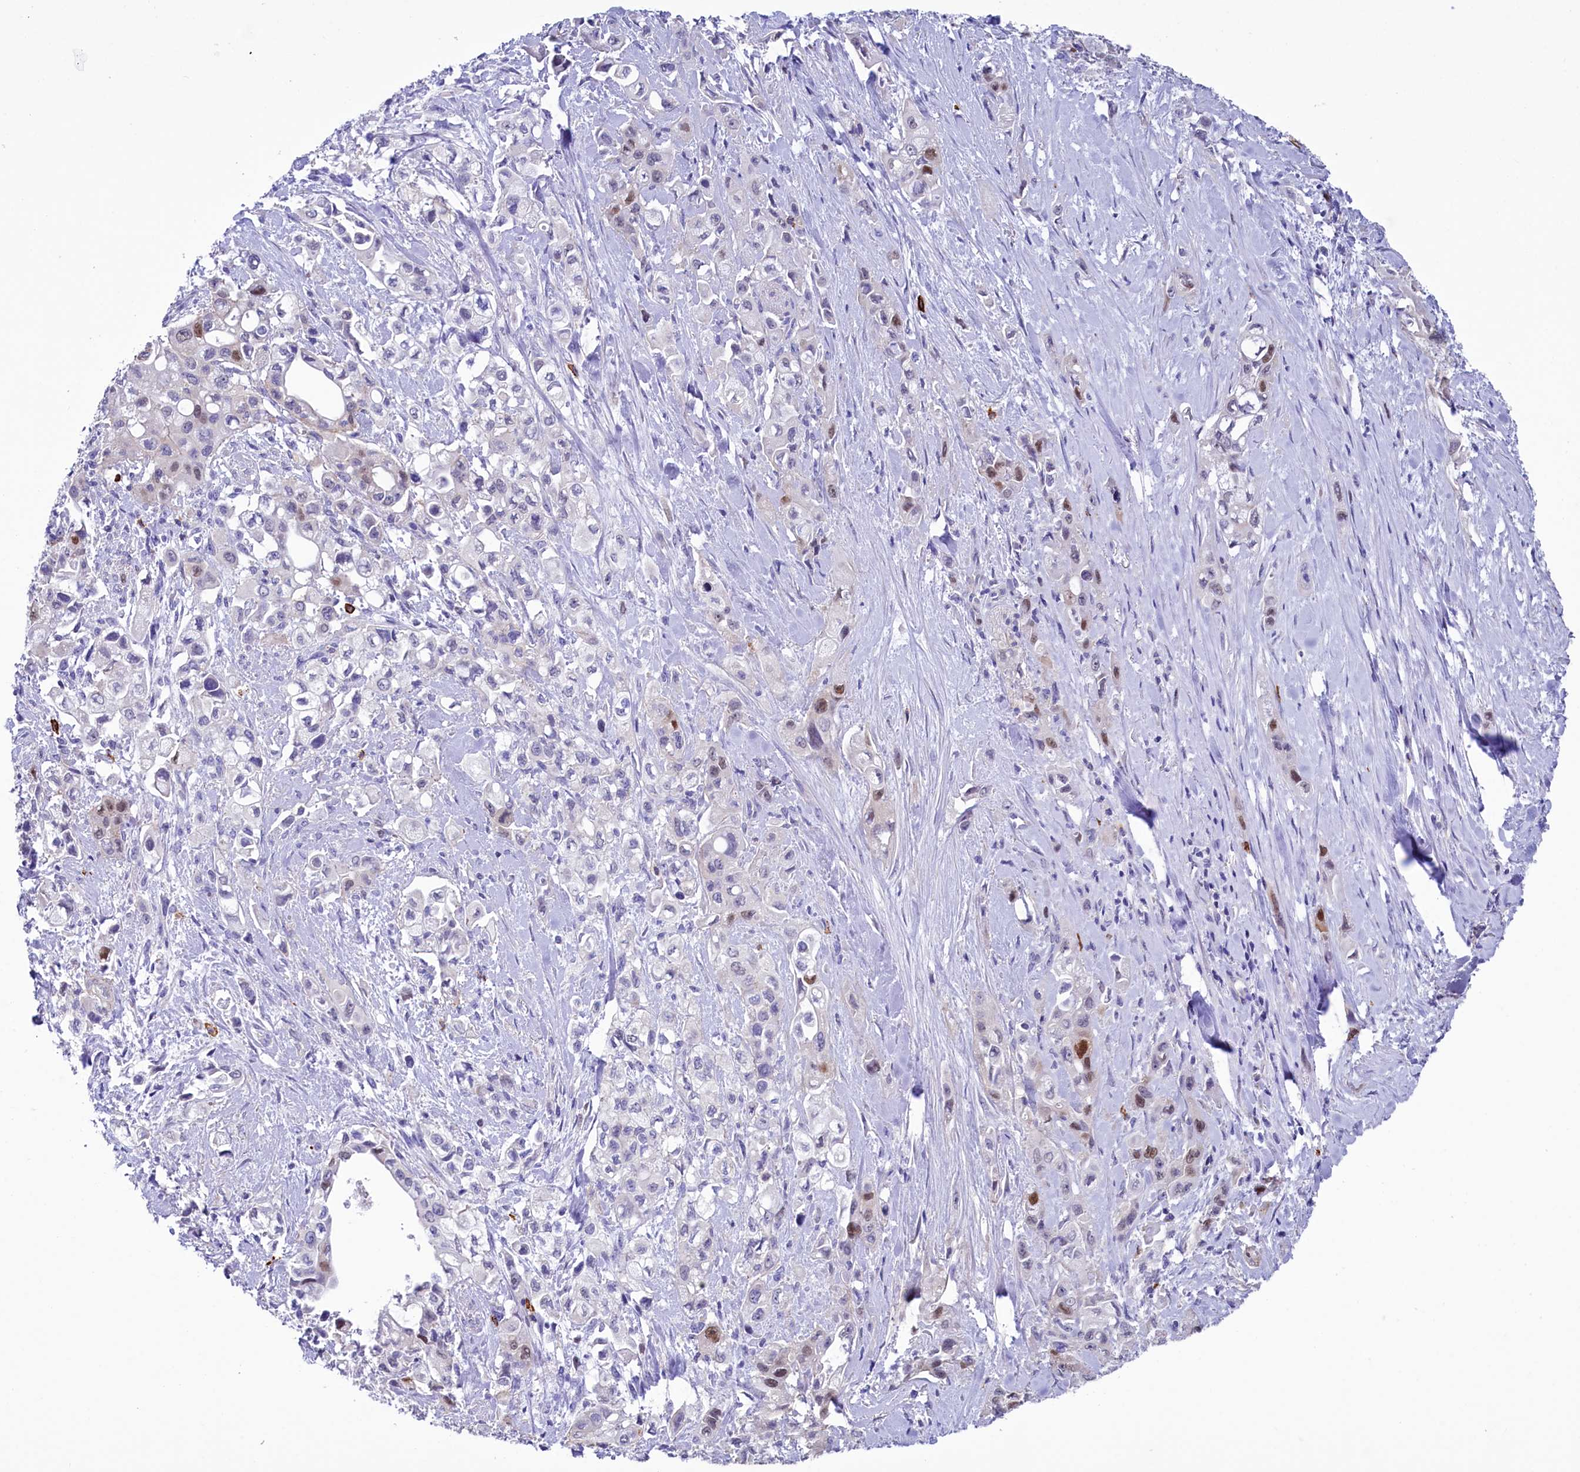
{"staining": {"intensity": "moderate", "quantity": "<25%", "location": "nuclear"}, "tissue": "pancreatic cancer", "cell_type": "Tumor cells", "image_type": "cancer", "snomed": [{"axis": "morphology", "description": "Adenocarcinoma, NOS"}, {"axis": "topography", "description": "Pancreas"}], "caption": "High-magnification brightfield microscopy of pancreatic adenocarcinoma stained with DAB (3,3'-diaminobenzidine) (brown) and counterstained with hematoxylin (blue). tumor cells exhibit moderate nuclear expression is appreciated in approximately<25% of cells.", "gene": "FAM111B", "patient": {"sex": "female", "age": 66}}